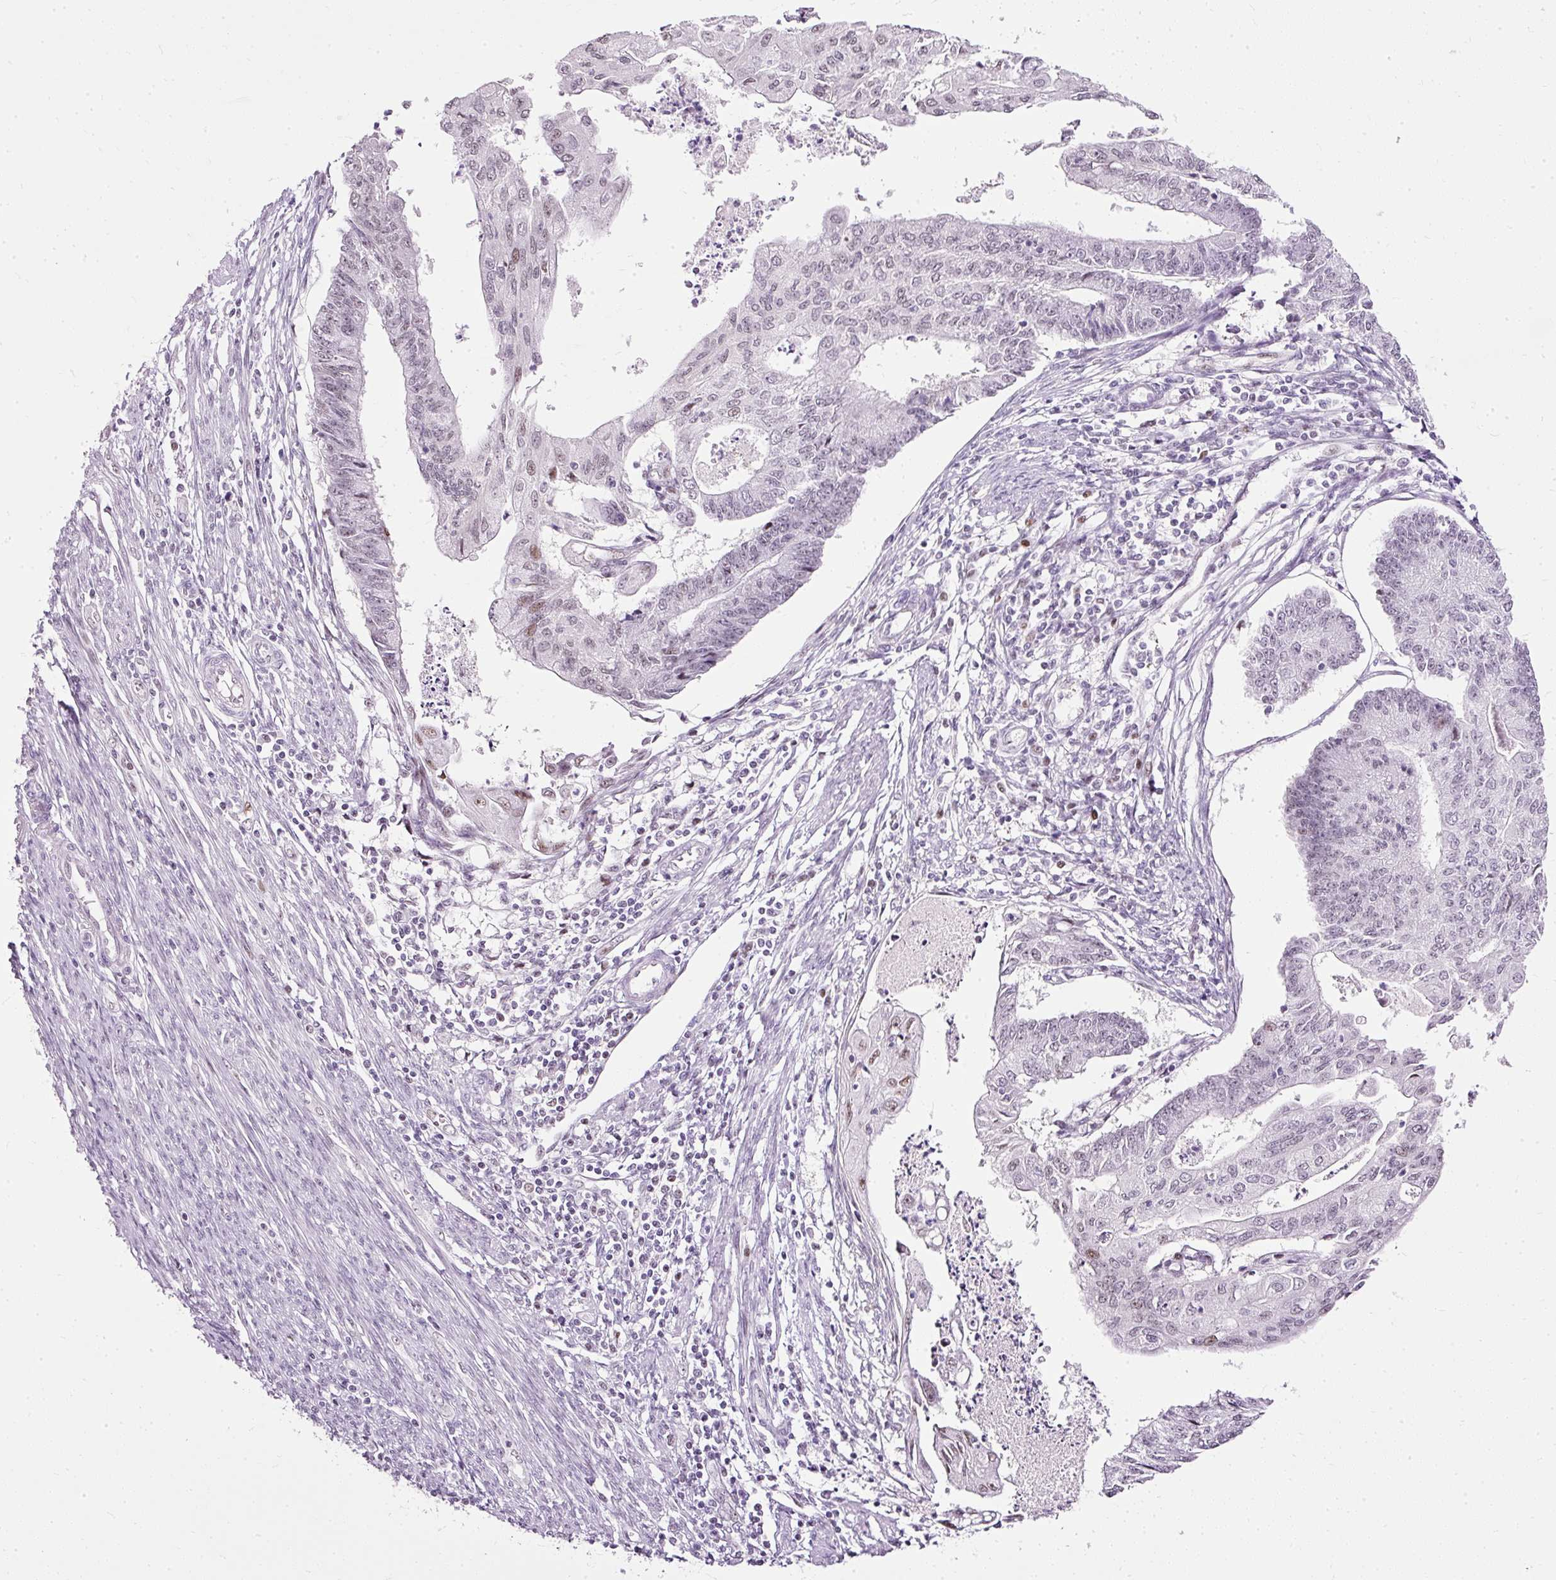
{"staining": {"intensity": "weak", "quantity": "25%-75%", "location": "nuclear"}, "tissue": "endometrial cancer", "cell_type": "Tumor cells", "image_type": "cancer", "snomed": [{"axis": "morphology", "description": "Adenocarcinoma, NOS"}, {"axis": "topography", "description": "Endometrium"}], "caption": "Endometrial cancer (adenocarcinoma) stained with a protein marker reveals weak staining in tumor cells.", "gene": "PDE6B", "patient": {"sex": "female", "age": 56}}